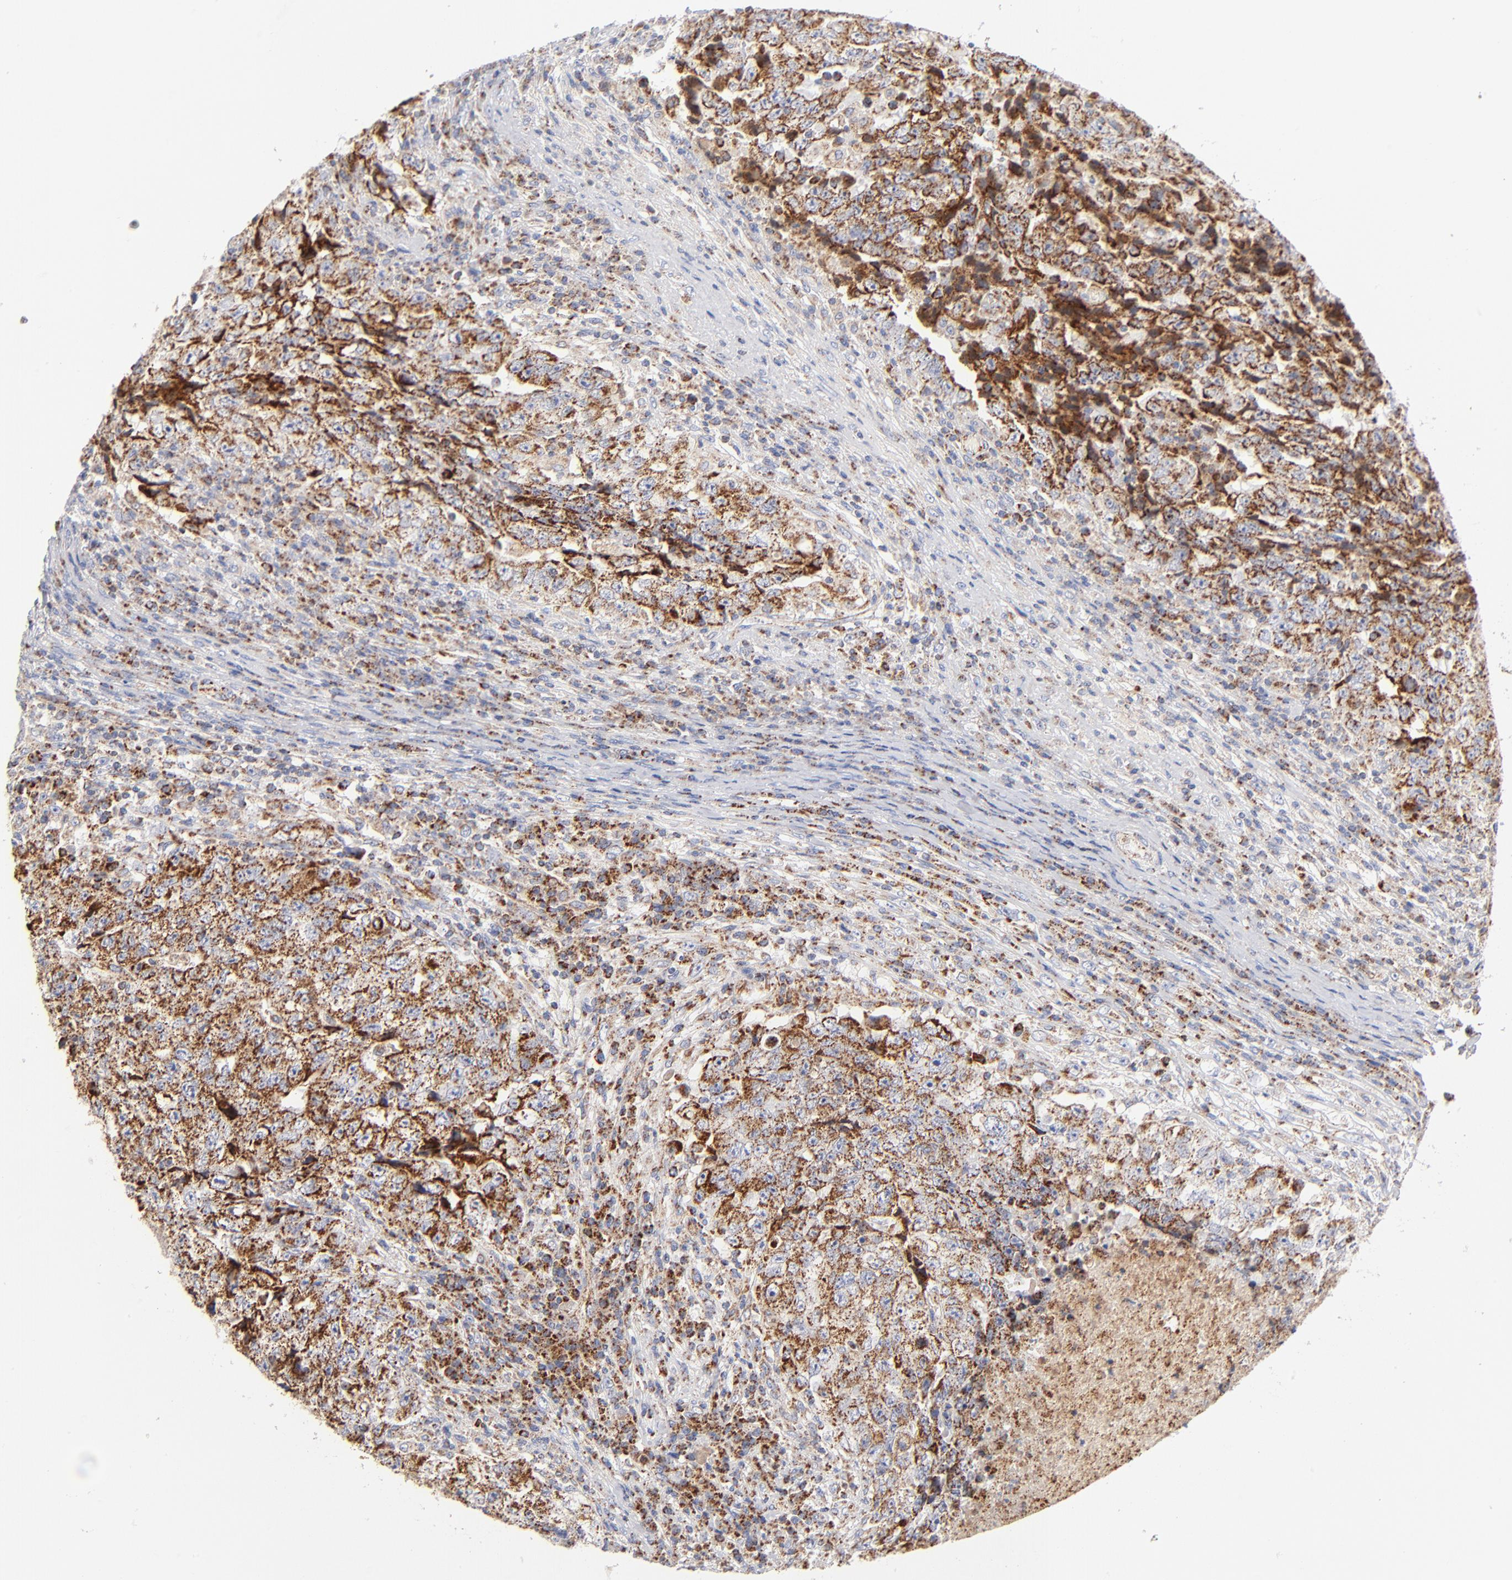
{"staining": {"intensity": "moderate", "quantity": ">75%", "location": "cytoplasmic/membranous"}, "tissue": "testis cancer", "cell_type": "Tumor cells", "image_type": "cancer", "snomed": [{"axis": "morphology", "description": "Necrosis, NOS"}, {"axis": "morphology", "description": "Carcinoma, Embryonal, NOS"}, {"axis": "topography", "description": "Testis"}], "caption": "Protein expression analysis of embryonal carcinoma (testis) displays moderate cytoplasmic/membranous staining in about >75% of tumor cells.", "gene": "DLAT", "patient": {"sex": "male", "age": 19}}